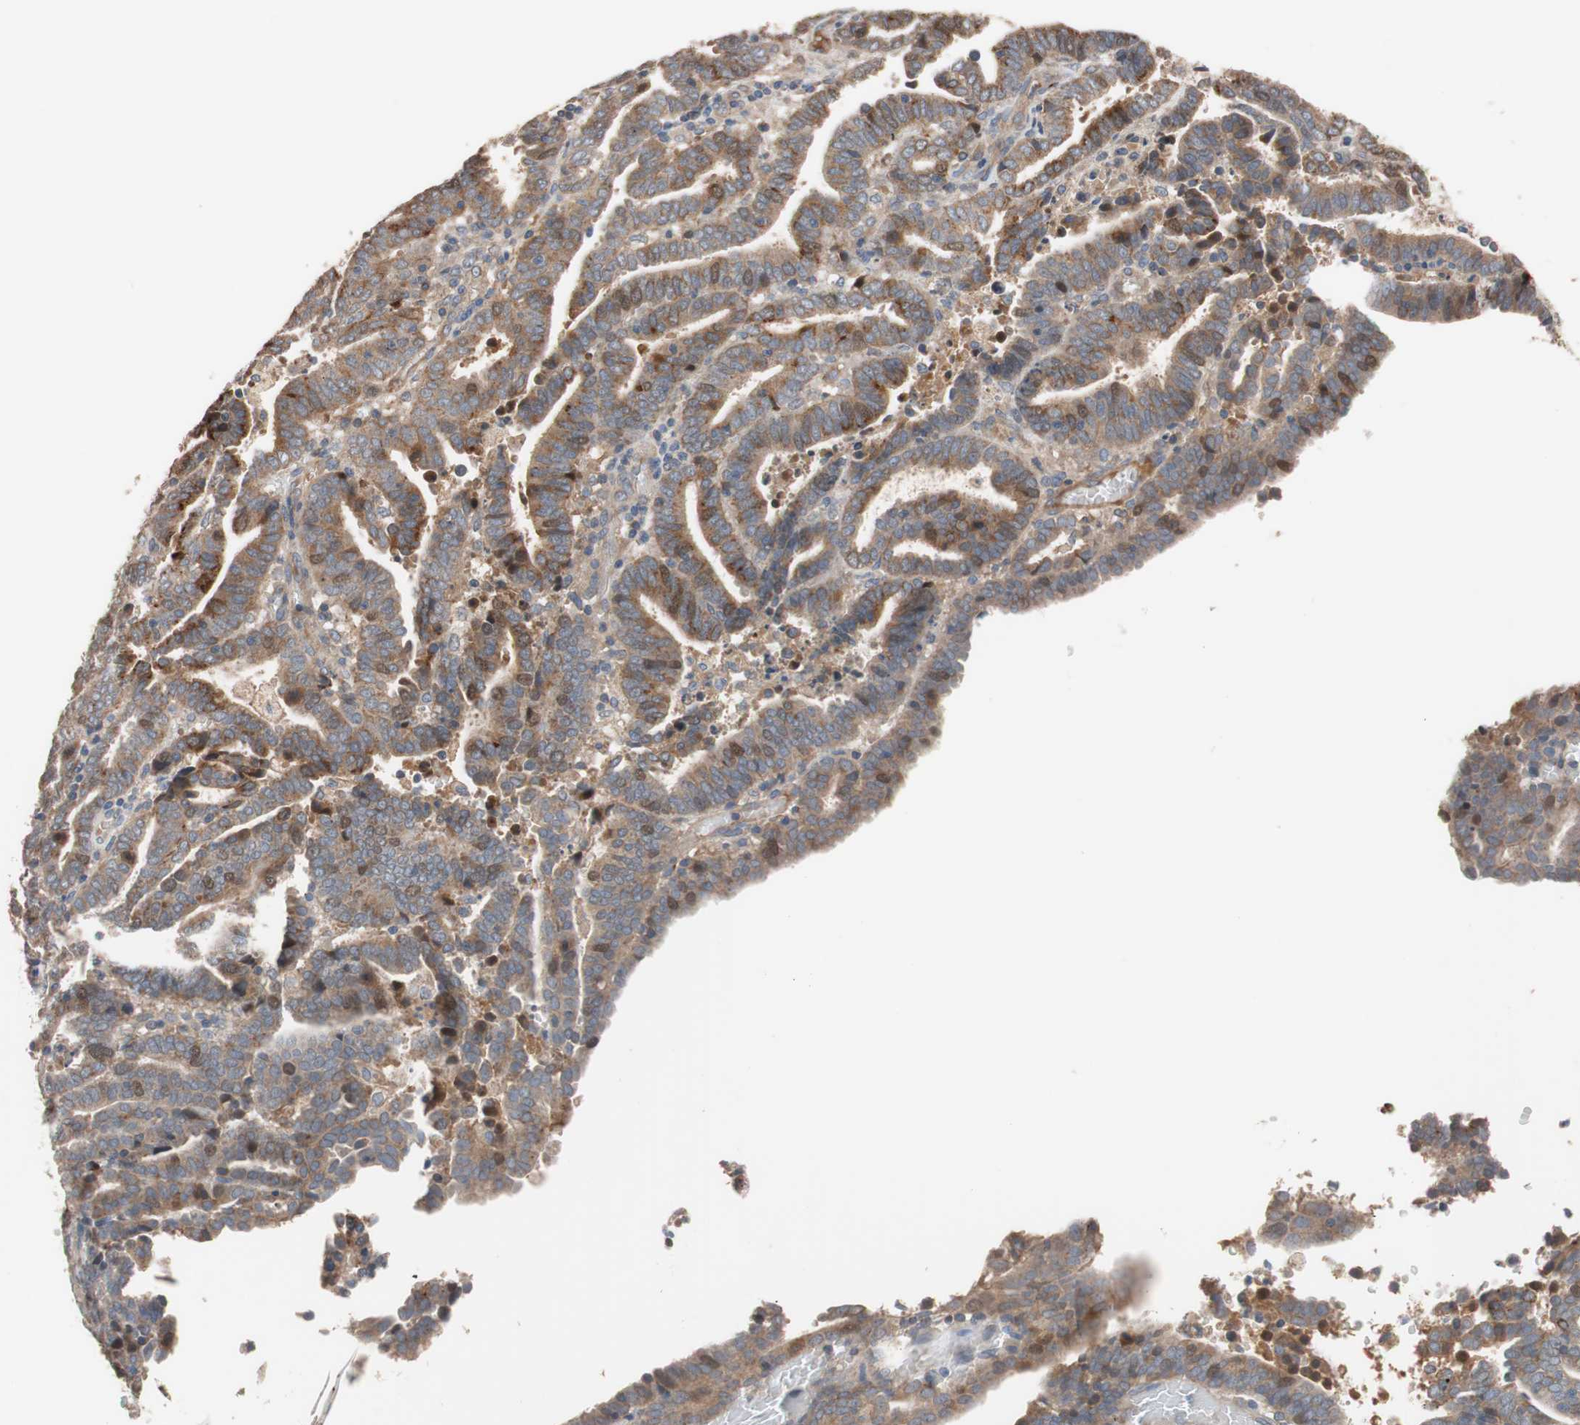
{"staining": {"intensity": "moderate", "quantity": ">75%", "location": "cytoplasmic/membranous"}, "tissue": "endometrial cancer", "cell_type": "Tumor cells", "image_type": "cancer", "snomed": [{"axis": "morphology", "description": "Adenocarcinoma, NOS"}, {"axis": "topography", "description": "Uterus"}], "caption": "A micrograph of human adenocarcinoma (endometrial) stained for a protein reveals moderate cytoplasmic/membranous brown staining in tumor cells. Using DAB (brown) and hematoxylin (blue) stains, captured at high magnification using brightfield microscopy.", "gene": "SDC4", "patient": {"sex": "female", "age": 83}}